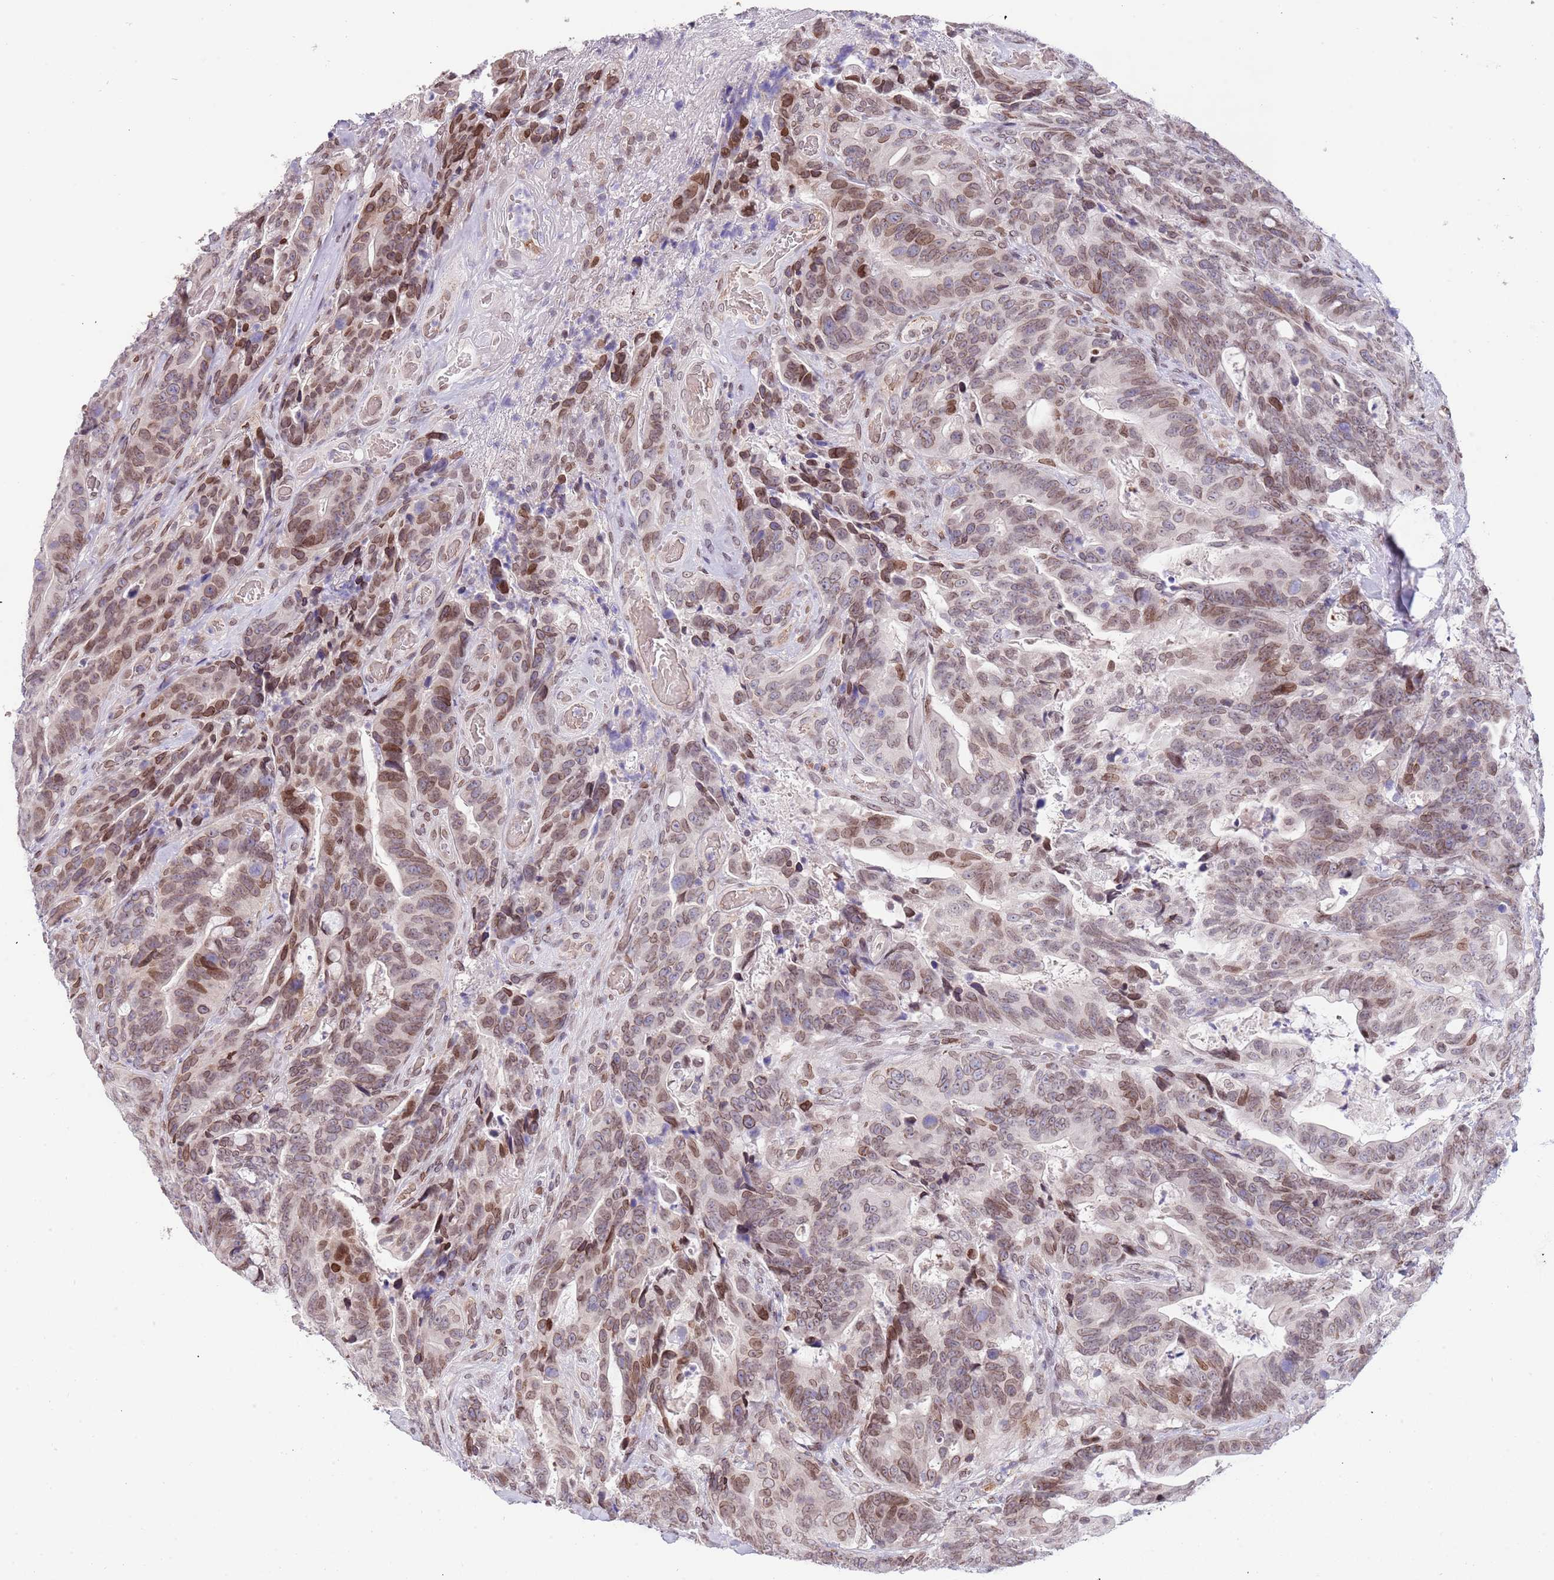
{"staining": {"intensity": "moderate", "quantity": ">75%", "location": "nuclear"}, "tissue": "colorectal cancer", "cell_type": "Tumor cells", "image_type": "cancer", "snomed": [{"axis": "morphology", "description": "Adenocarcinoma, NOS"}, {"axis": "topography", "description": "Colon"}], "caption": "Immunohistochemistry (IHC) (DAB) staining of adenocarcinoma (colorectal) reveals moderate nuclear protein expression in about >75% of tumor cells.", "gene": "KLHDC2", "patient": {"sex": "female", "age": 82}}